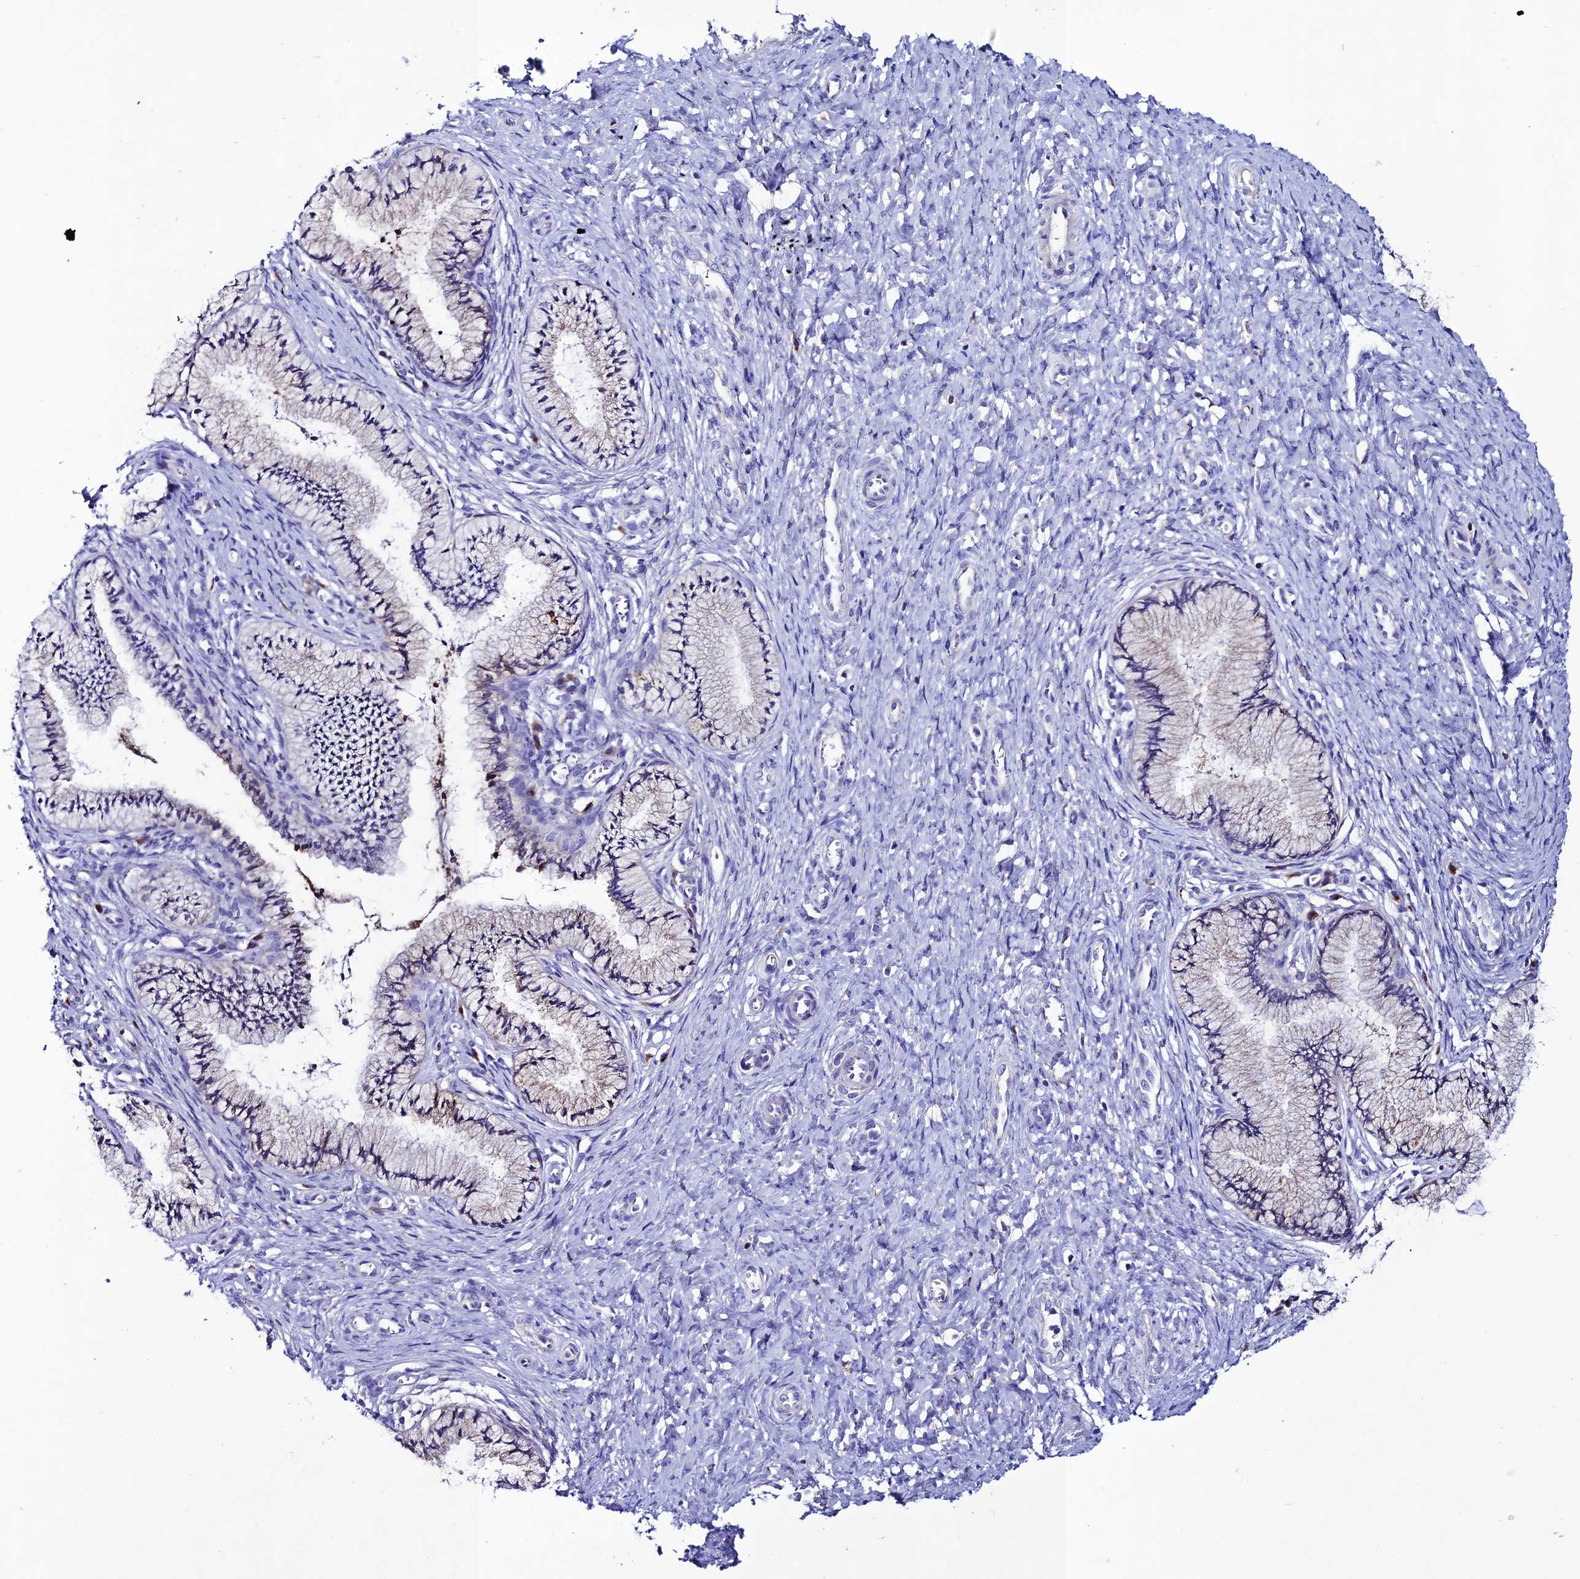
{"staining": {"intensity": "strong", "quantity": "25%-75%", "location": "cytoplasmic/membranous"}, "tissue": "cervix", "cell_type": "Glandular cells", "image_type": "normal", "snomed": [{"axis": "morphology", "description": "Normal tissue, NOS"}, {"axis": "topography", "description": "Cervix"}], "caption": "Protein staining shows strong cytoplasmic/membranous expression in about 25%-75% of glandular cells in benign cervix. Using DAB (3,3'-diaminobenzidine) (brown) and hematoxylin (blue) stains, captured at high magnification using brightfield microscopy.", "gene": "OR51Q1", "patient": {"sex": "female", "age": 36}}